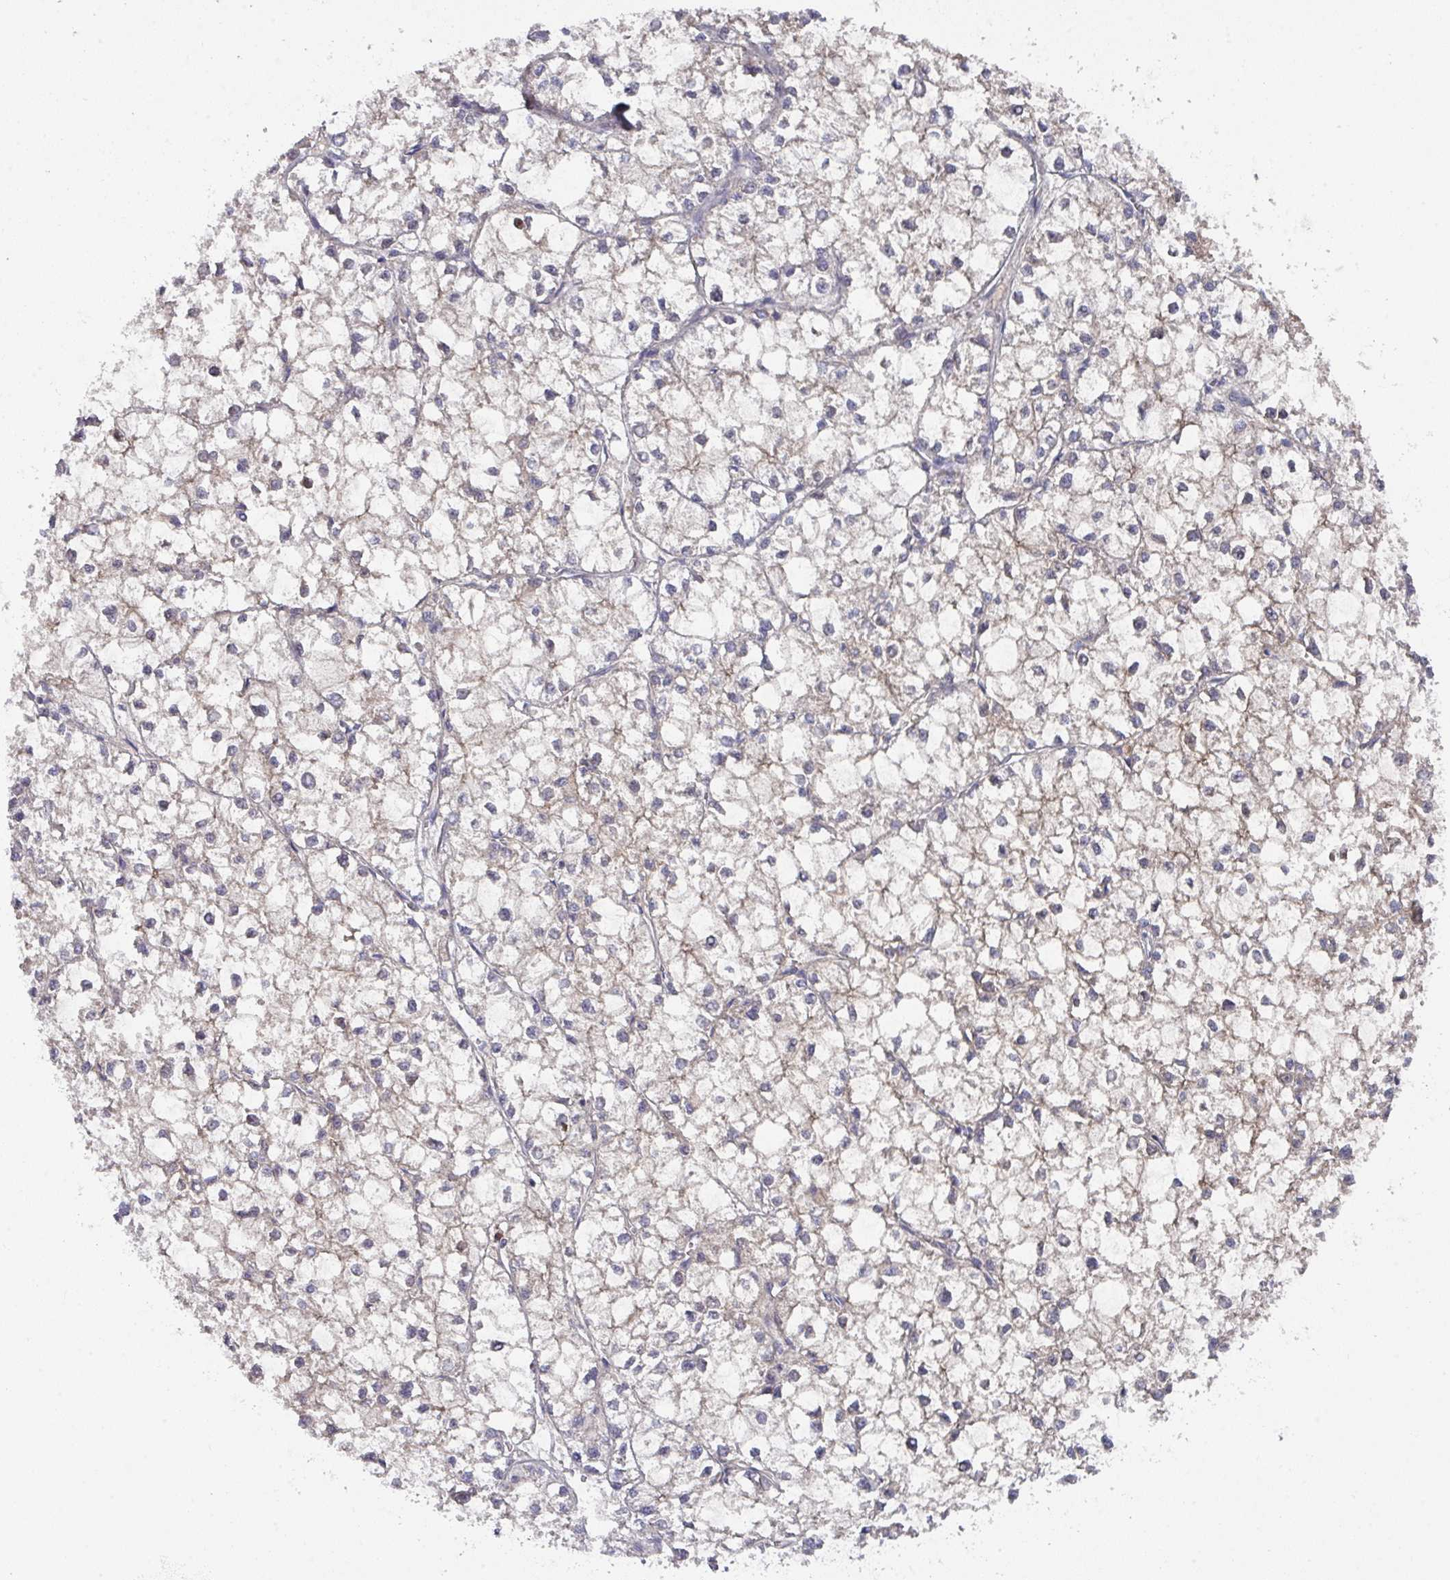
{"staining": {"intensity": "negative", "quantity": "none", "location": "none"}, "tissue": "liver cancer", "cell_type": "Tumor cells", "image_type": "cancer", "snomed": [{"axis": "morphology", "description": "Carcinoma, Hepatocellular, NOS"}, {"axis": "topography", "description": "Liver"}], "caption": "An immunohistochemistry (IHC) micrograph of hepatocellular carcinoma (liver) is shown. There is no staining in tumor cells of hepatocellular carcinoma (liver). The staining is performed using DAB (3,3'-diaminobenzidine) brown chromogen with nuclei counter-stained in using hematoxylin.", "gene": "DCAF12L2", "patient": {"sex": "female", "age": 43}}